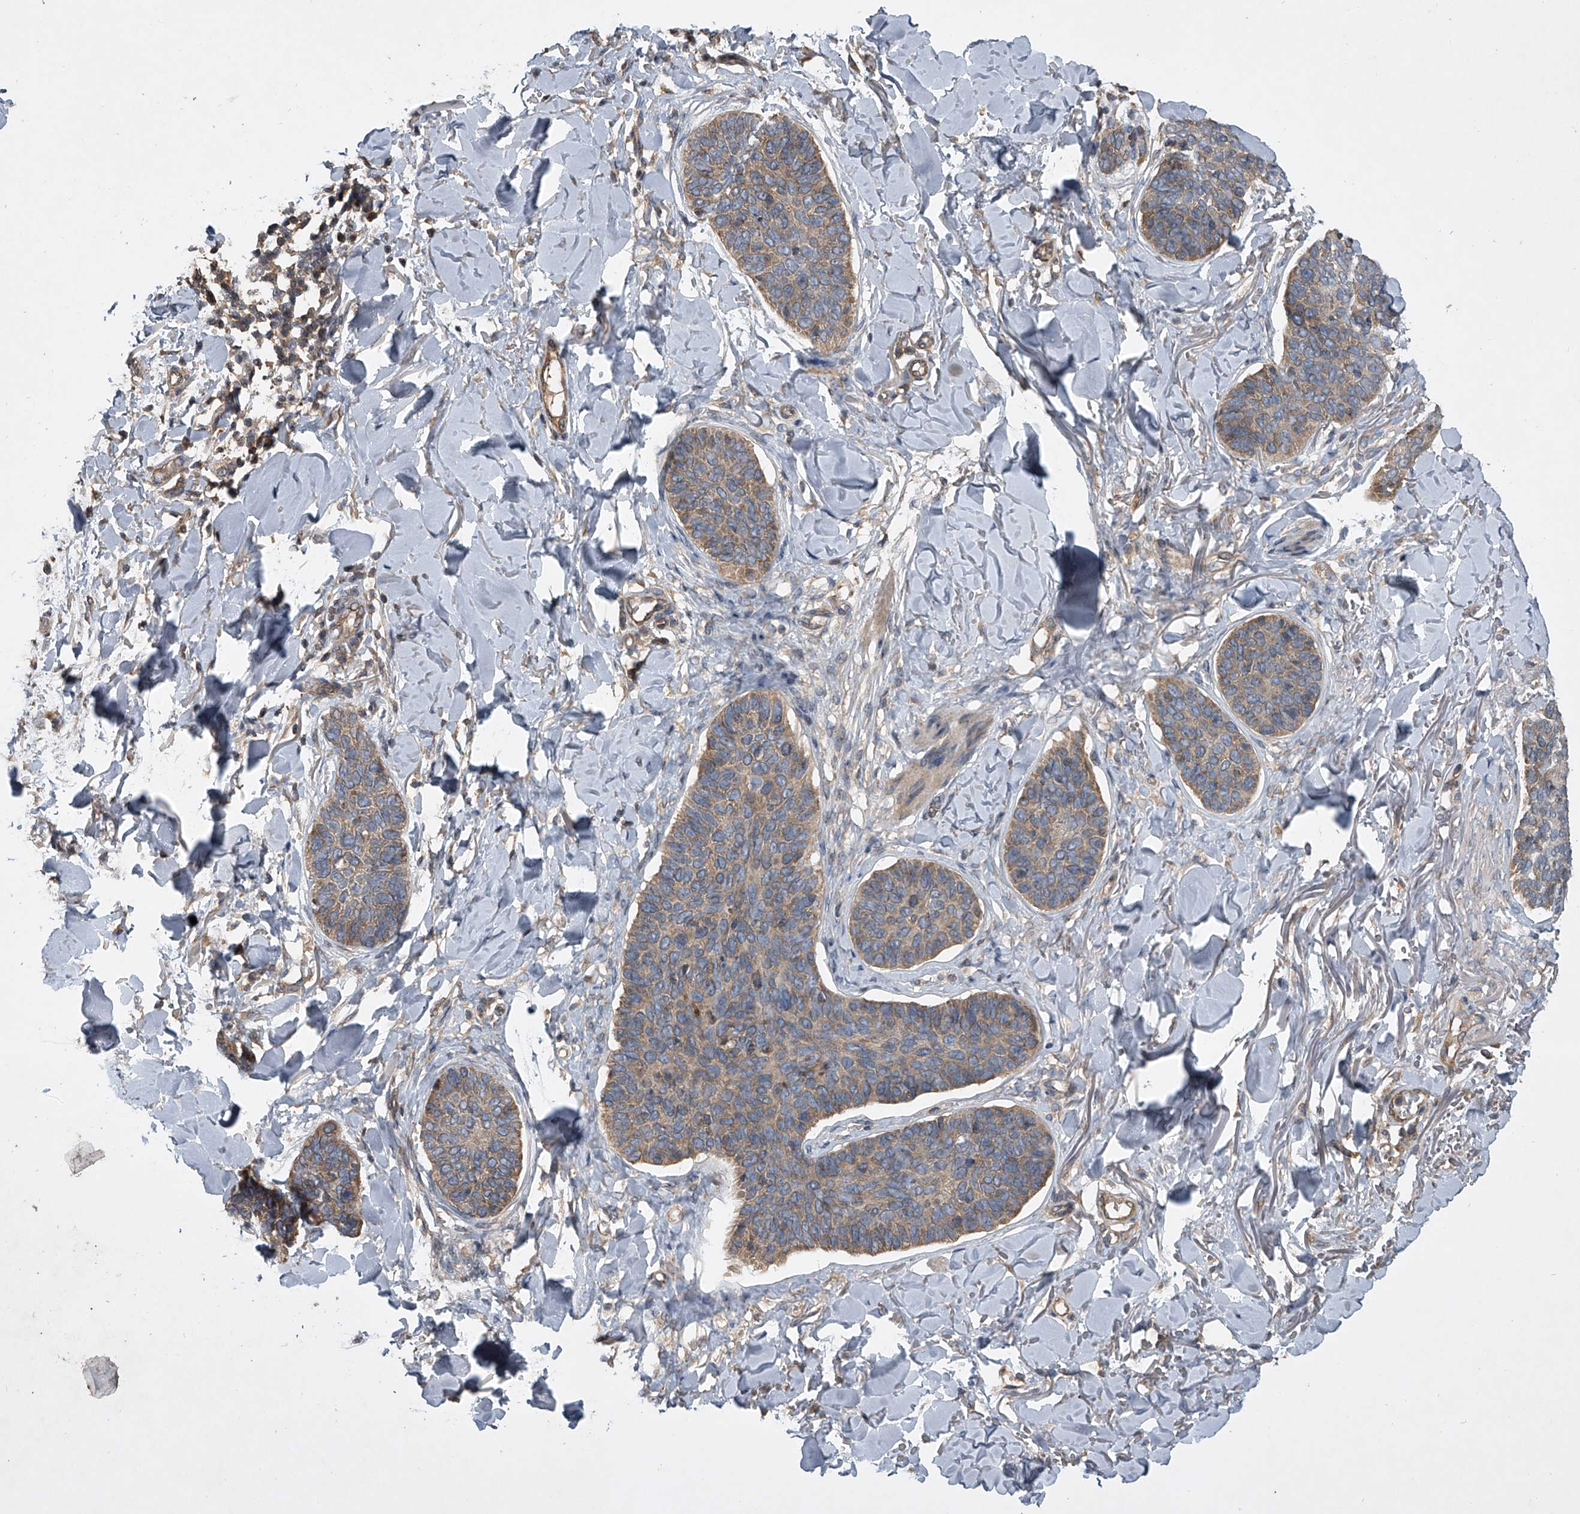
{"staining": {"intensity": "moderate", "quantity": "25%-75%", "location": "cytoplasmic/membranous"}, "tissue": "skin cancer", "cell_type": "Tumor cells", "image_type": "cancer", "snomed": [{"axis": "morphology", "description": "Basal cell carcinoma"}, {"axis": "topography", "description": "Skin"}], "caption": "Tumor cells exhibit medium levels of moderate cytoplasmic/membranous staining in approximately 25%-75% of cells in skin cancer. The protein is stained brown, and the nuclei are stained in blue (DAB (3,3'-diaminobenzidine) IHC with brightfield microscopy, high magnification).", "gene": "NFS1", "patient": {"sex": "male", "age": 85}}